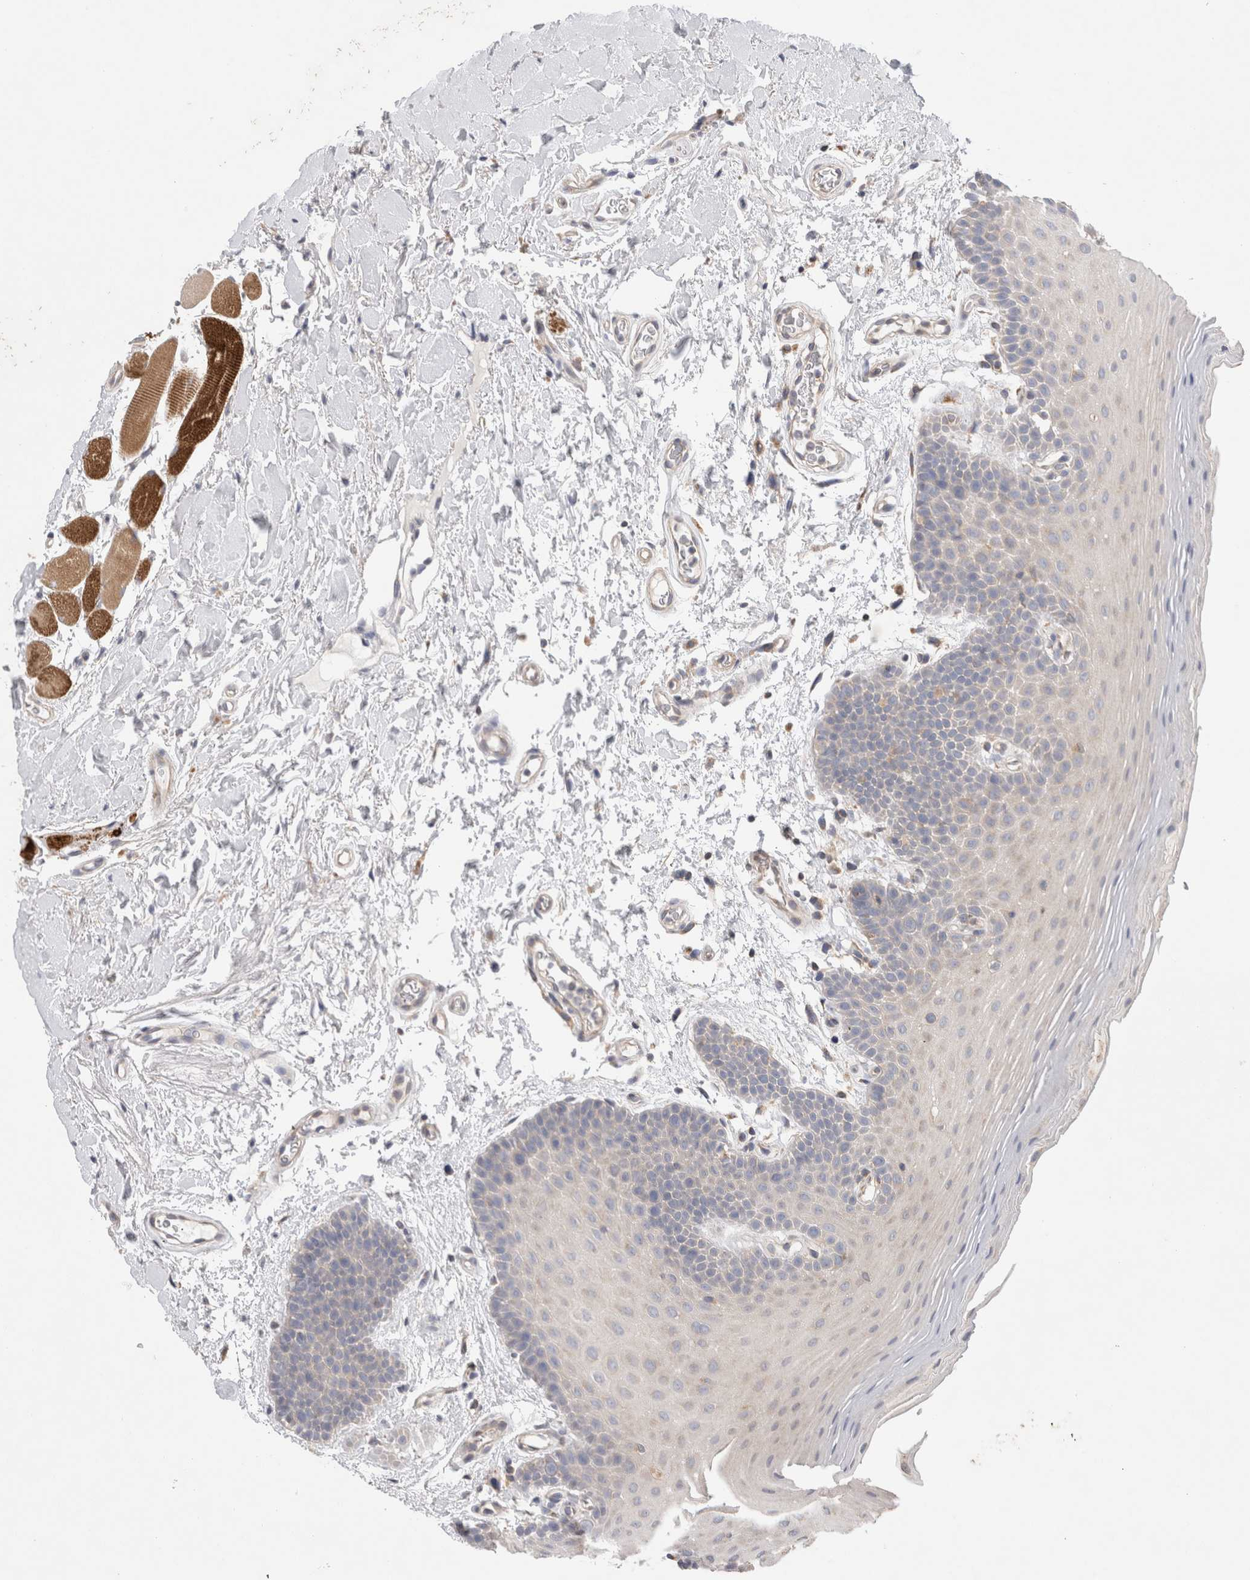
{"staining": {"intensity": "weak", "quantity": "<25%", "location": "cytoplasmic/membranous"}, "tissue": "oral mucosa", "cell_type": "Squamous epithelial cells", "image_type": "normal", "snomed": [{"axis": "morphology", "description": "Normal tissue, NOS"}, {"axis": "topography", "description": "Oral tissue"}], "caption": "IHC histopathology image of unremarkable oral mucosa stained for a protein (brown), which displays no positivity in squamous epithelial cells. (Immunohistochemistry (ihc), brightfield microscopy, high magnification).", "gene": "TBC1D16", "patient": {"sex": "male", "age": 62}}